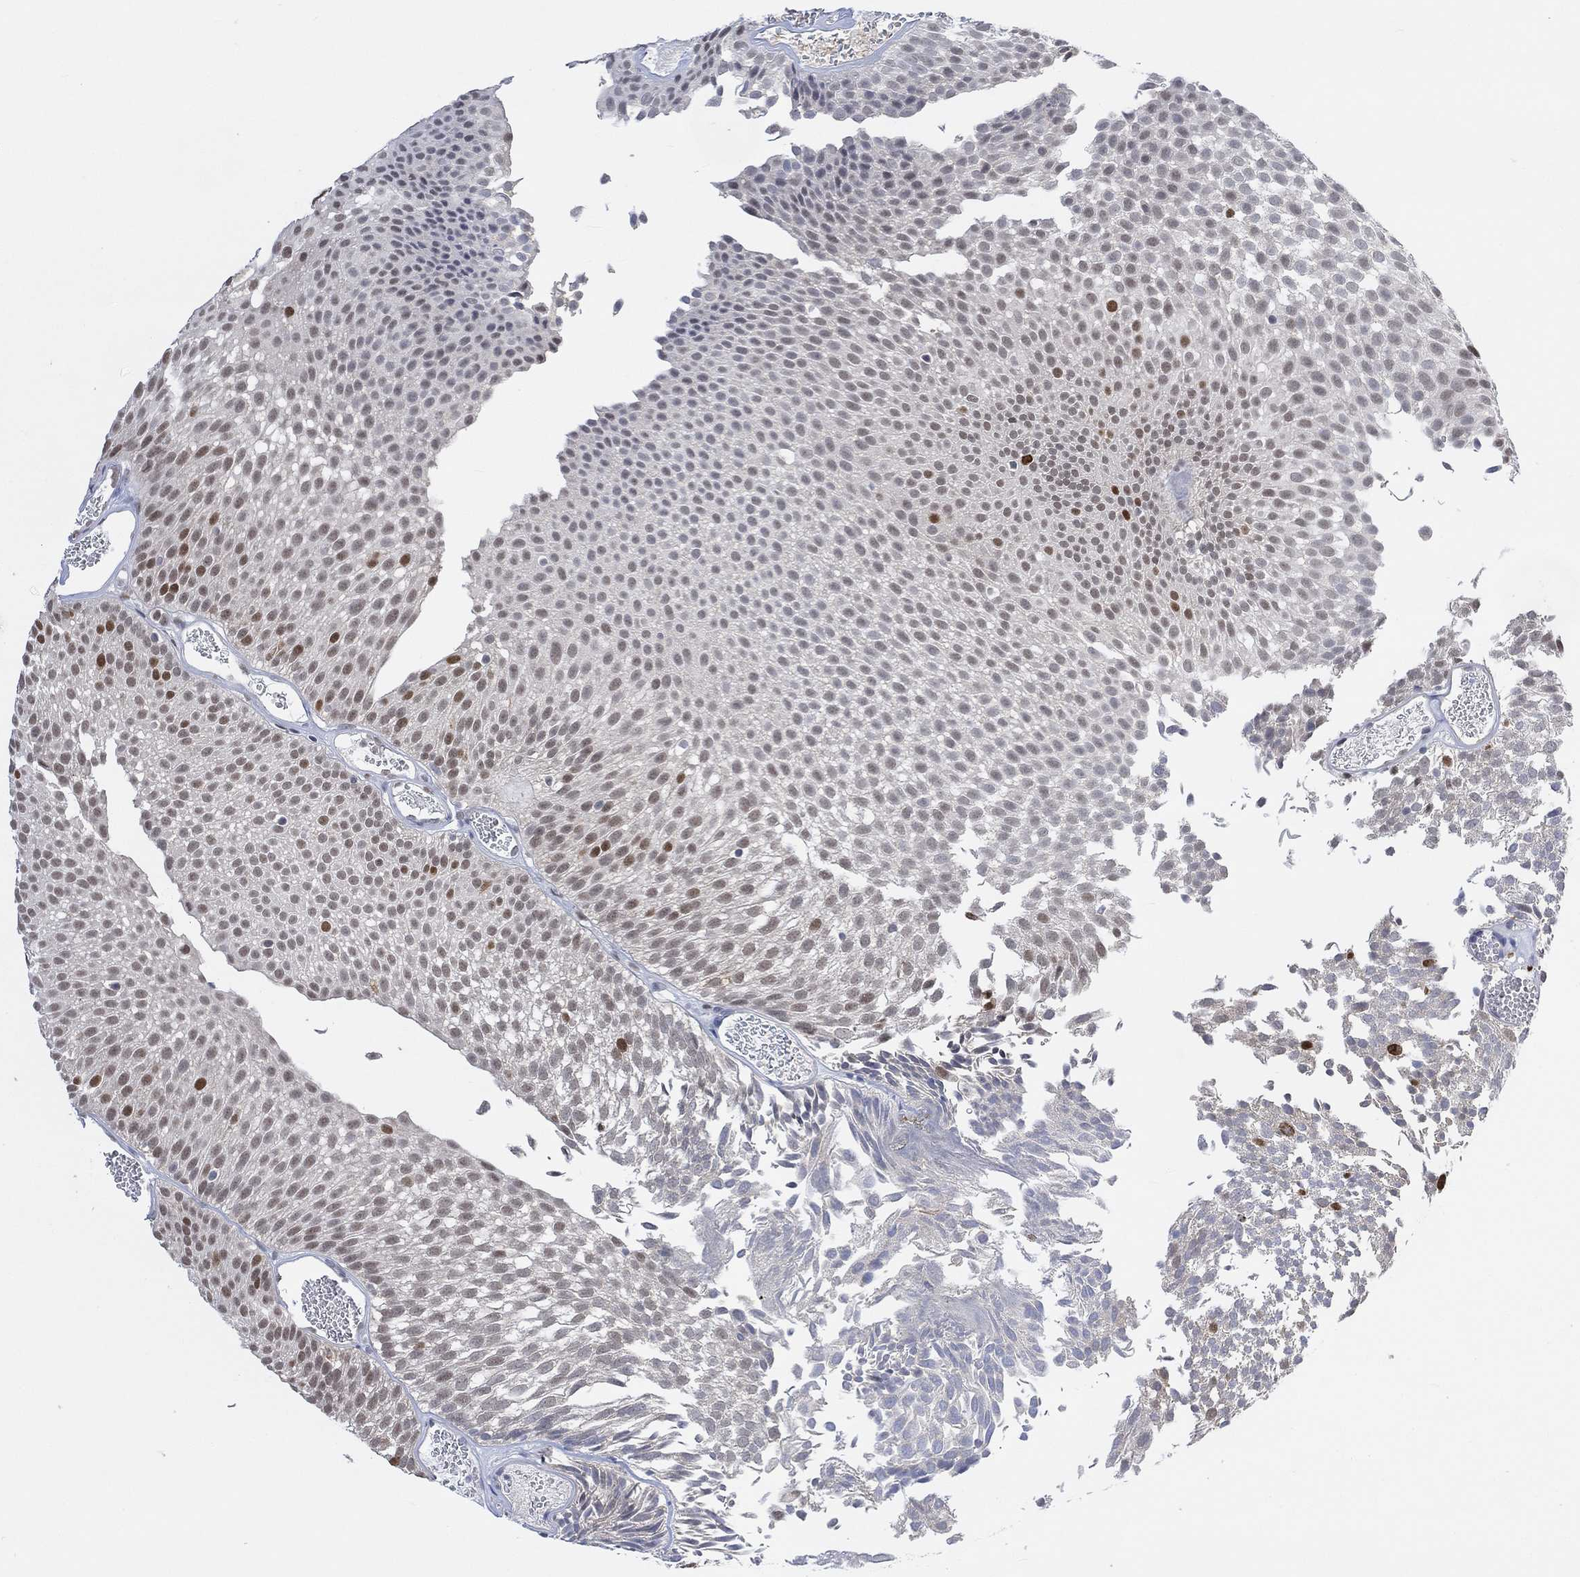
{"staining": {"intensity": "strong", "quantity": "<25%", "location": "nuclear"}, "tissue": "urothelial cancer", "cell_type": "Tumor cells", "image_type": "cancer", "snomed": [{"axis": "morphology", "description": "Urothelial carcinoma, Low grade"}, {"axis": "topography", "description": "Urinary bladder"}], "caption": "Immunohistochemical staining of human urothelial cancer exhibits medium levels of strong nuclear protein staining in approximately <25% of tumor cells.", "gene": "RAD54L2", "patient": {"sex": "male", "age": 52}}